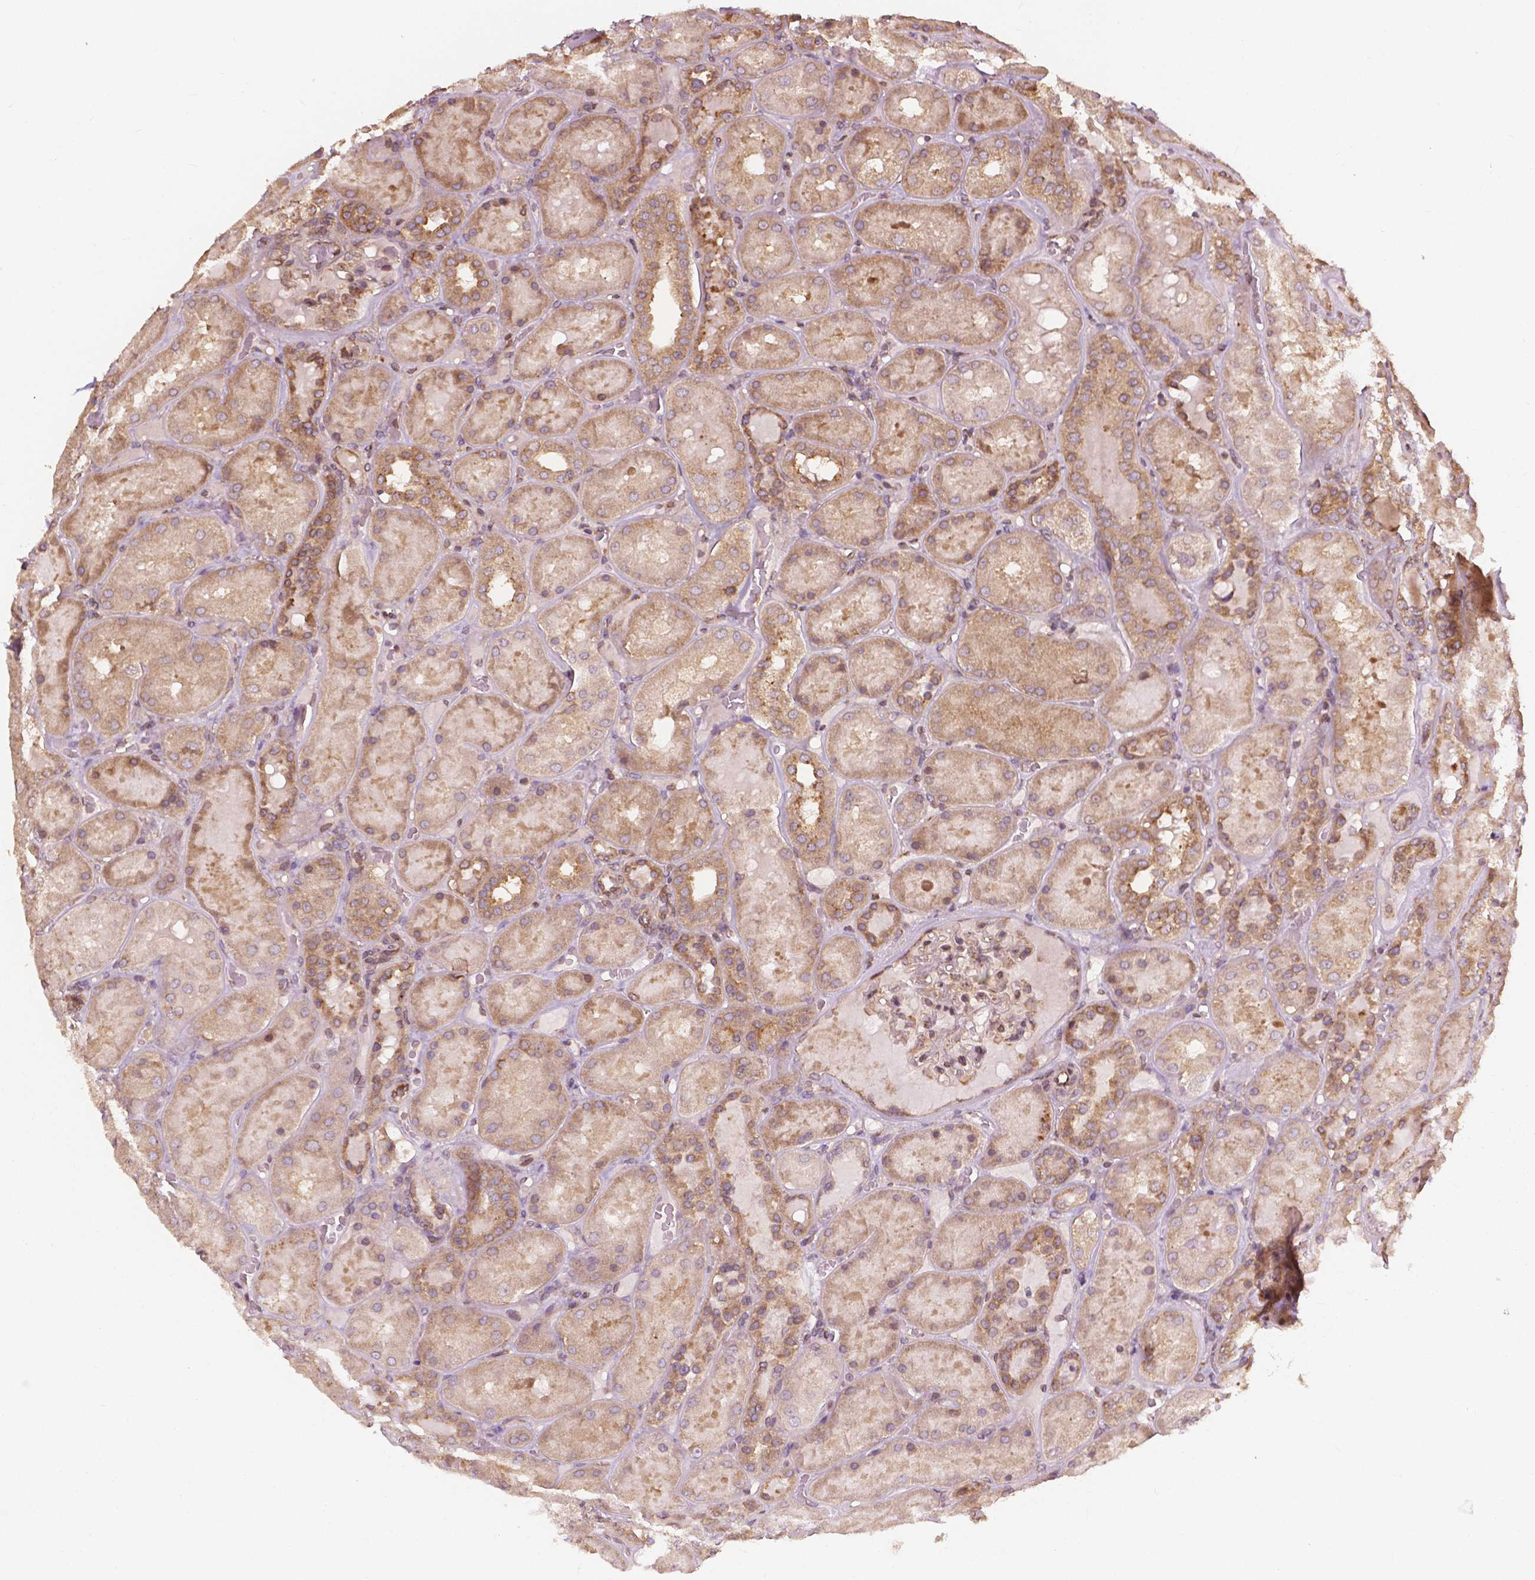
{"staining": {"intensity": "moderate", "quantity": ">75%", "location": "cytoplasmic/membranous"}, "tissue": "kidney", "cell_type": "Cells in glomeruli", "image_type": "normal", "snomed": [{"axis": "morphology", "description": "Normal tissue, NOS"}, {"axis": "topography", "description": "Kidney"}], "caption": "Cells in glomeruli demonstrate medium levels of moderate cytoplasmic/membranous staining in about >75% of cells in unremarkable kidney. Immunohistochemistry stains the protein in brown and the nuclei are stained blue.", "gene": "G3BP1", "patient": {"sex": "male", "age": 73}}